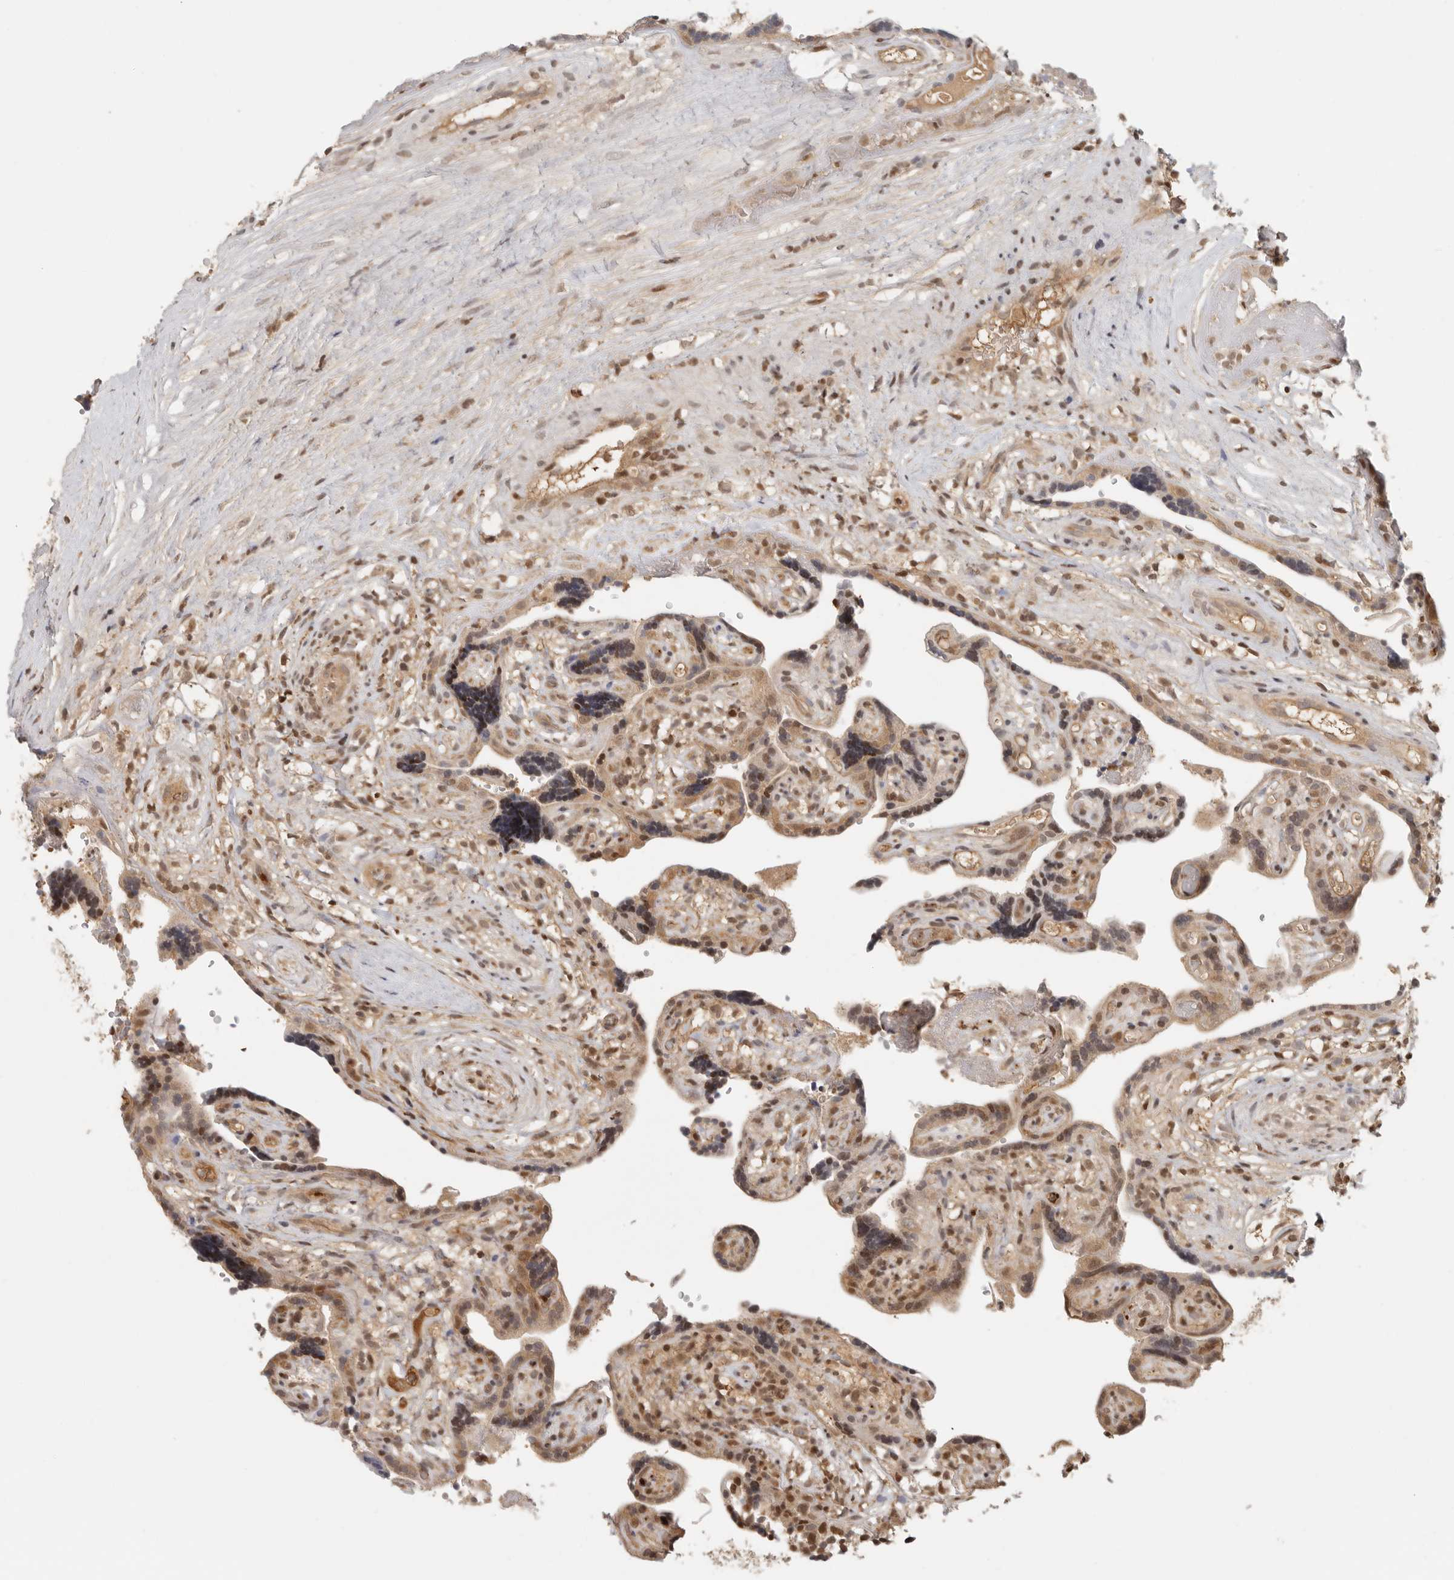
{"staining": {"intensity": "moderate", "quantity": ">75%", "location": "cytoplasmic/membranous"}, "tissue": "placenta", "cell_type": "Decidual cells", "image_type": "normal", "snomed": [{"axis": "morphology", "description": "Normal tissue, NOS"}, {"axis": "topography", "description": "Placenta"}], "caption": "Placenta was stained to show a protein in brown. There is medium levels of moderate cytoplasmic/membranous staining in about >75% of decidual cells. Immunohistochemistry (ihc) stains the protein of interest in brown and the nuclei are stained blue.", "gene": "PSMA5", "patient": {"sex": "female", "age": 30}}